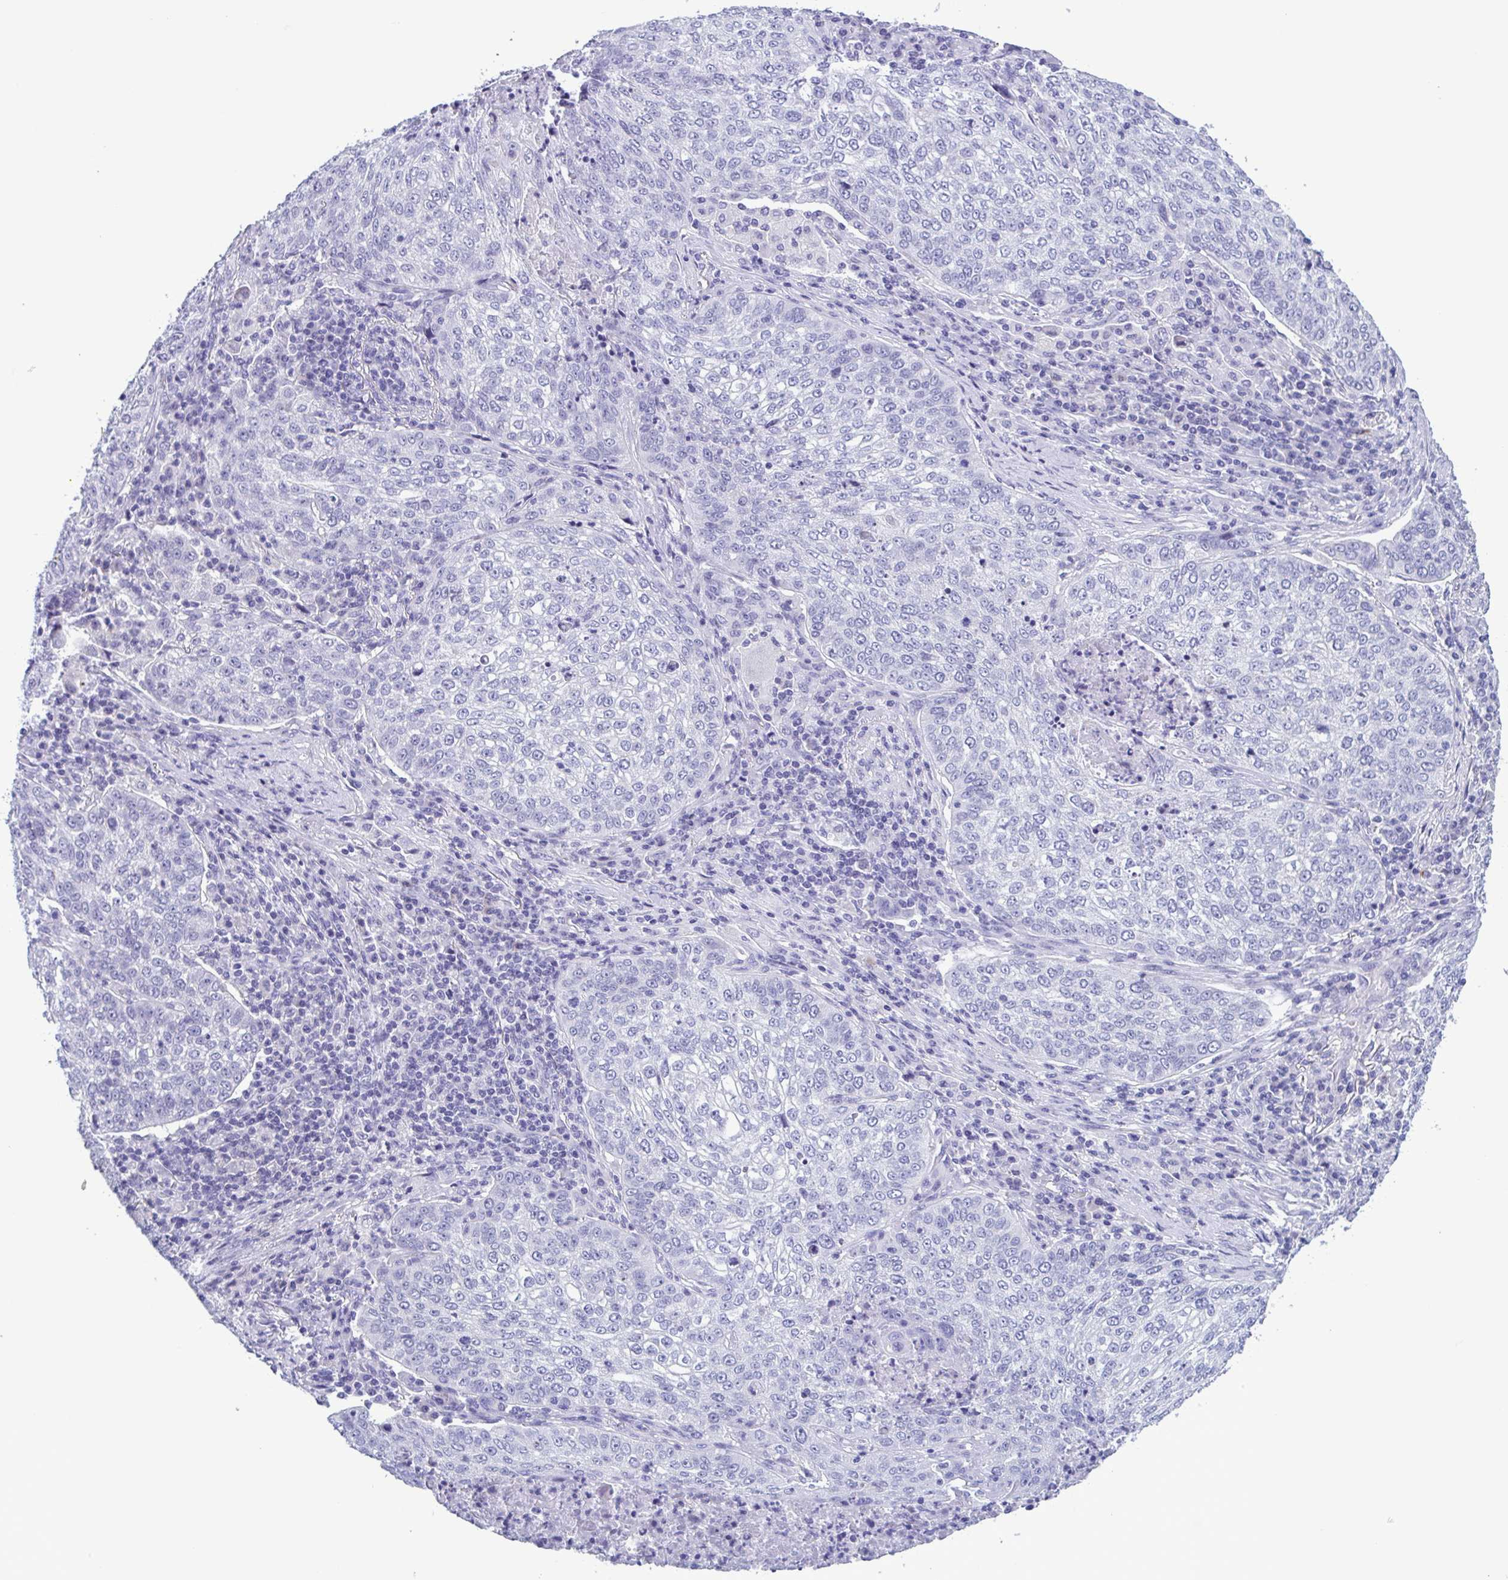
{"staining": {"intensity": "negative", "quantity": "none", "location": "none"}, "tissue": "lung cancer", "cell_type": "Tumor cells", "image_type": "cancer", "snomed": [{"axis": "morphology", "description": "Squamous cell carcinoma, NOS"}, {"axis": "topography", "description": "Lung"}], "caption": "A photomicrograph of lung squamous cell carcinoma stained for a protein exhibits no brown staining in tumor cells.", "gene": "INAFM1", "patient": {"sex": "male", "age": 63}}